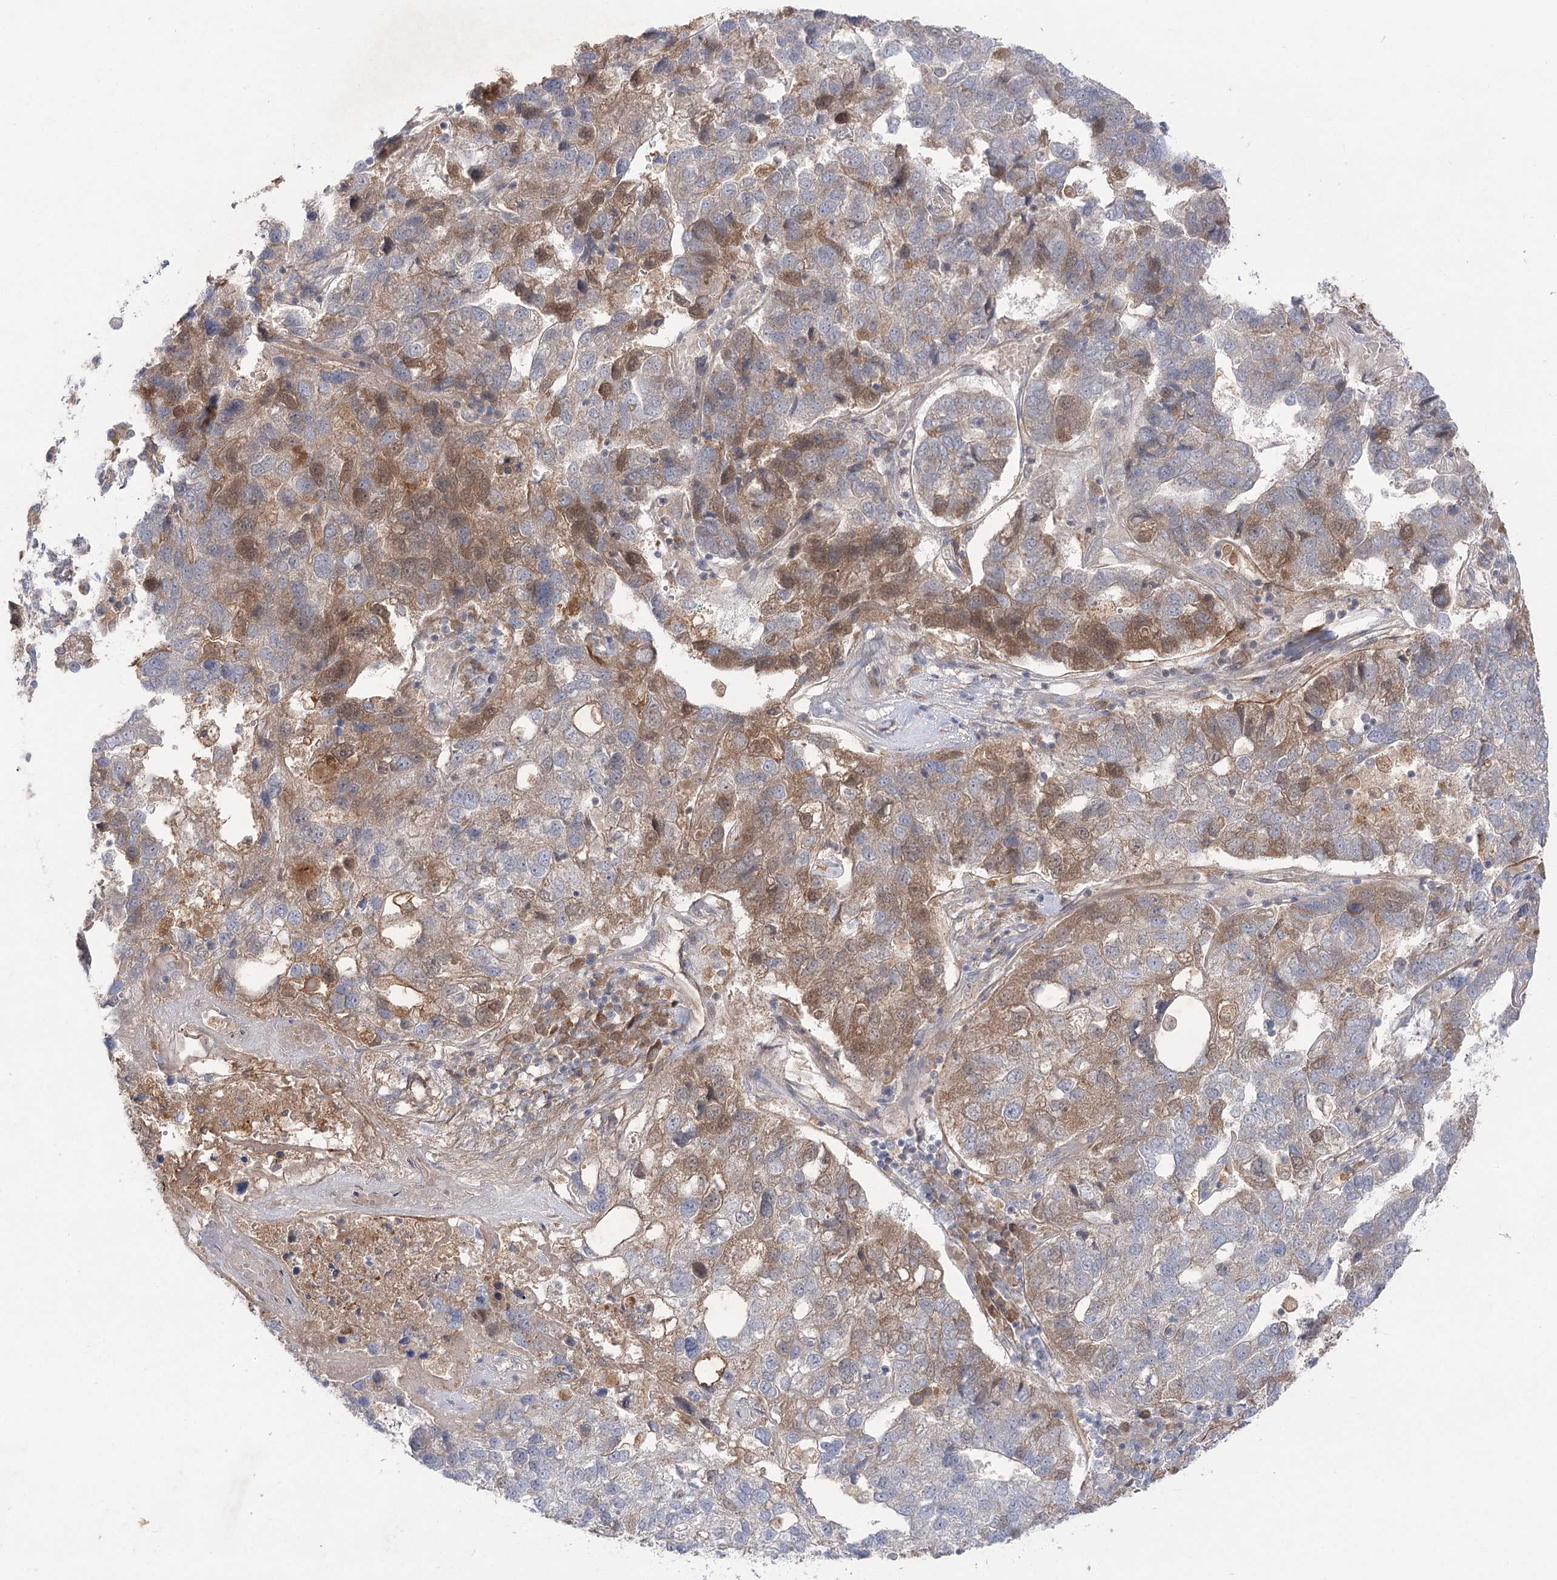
{"staining": {"intensity": "moderate", "quantity": "<25%", "location": "cytoplasmic/membranous"}, "tissue": "pancreatic cancer", "cell_type": "Tumor cells", "image_type": "cancer", "snomed": [{"axis": "morphology", "description": "Adenocarcinoma, NOS"}, {"axis": "topography", "description": "Pancreas"}], "caption": "Pancreatic adenocarcinoma tissue demonstrates moderate cytoplasmic/membranous expression in approximately <25% of tumor cells", "gene": "GBF1", "patient": {"sex": "female", "age": 61}}